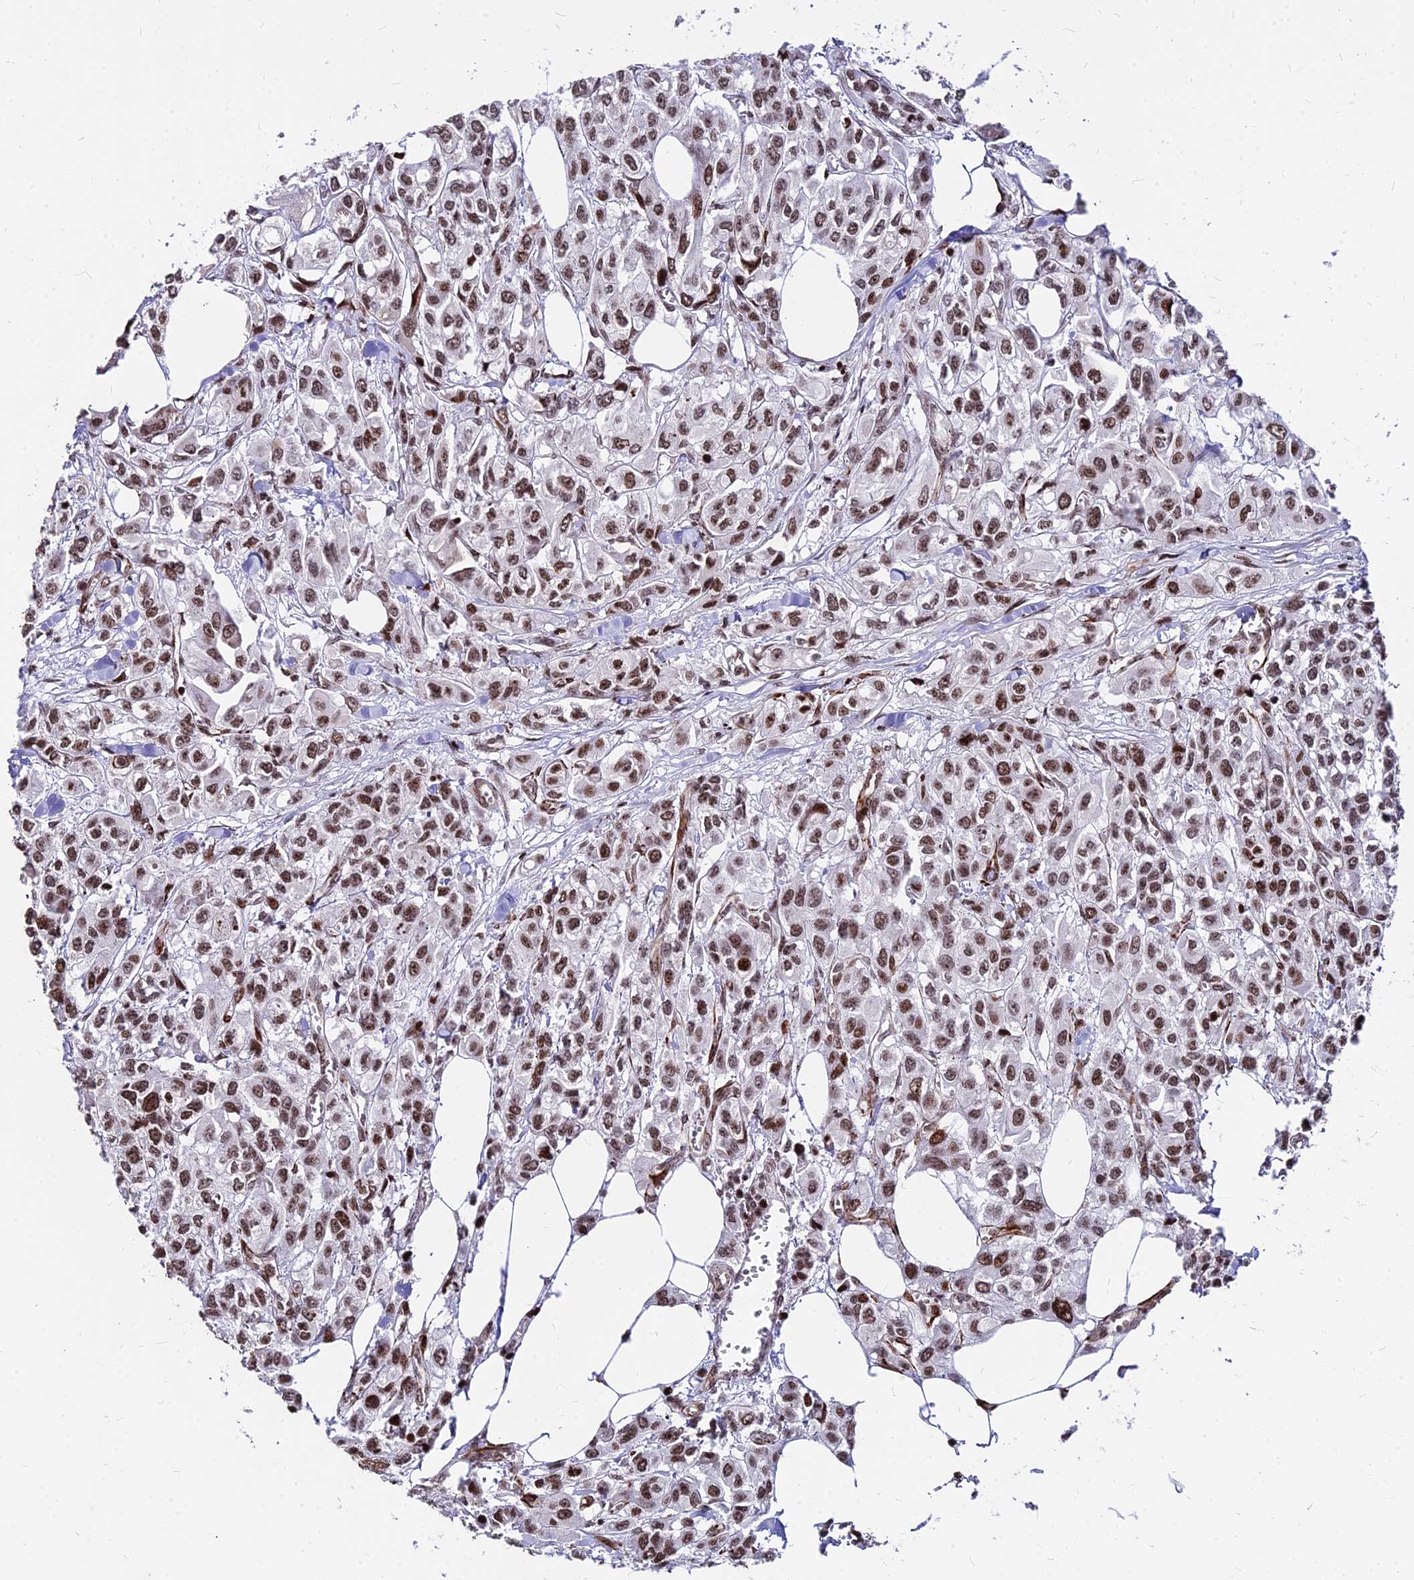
{"staining": {"intensity": "moderate", "quantity": ">75%", "location": "nuclear"}, "tissue": "urothelial cancer", "cell_type": "Tumor cells", "image_type": "cancer", "snomed": [{"axis": "morphology", "description": "Urothelial carcinoma, High grade"}, {"axis": "topography", "description": "Urinary bladder"}], "caption": "Immunohistochemical staining of urothelial cancer demonstrates medium levels of moderate nuclear protein positivity in about >75% of tumor cells. (DAB (3,3'-diaminobenzidine) = brown stain, brightfield microscopy at high magnification).", "gene": "NYAP2", "patient": {"sex": "male", "age": 67}}